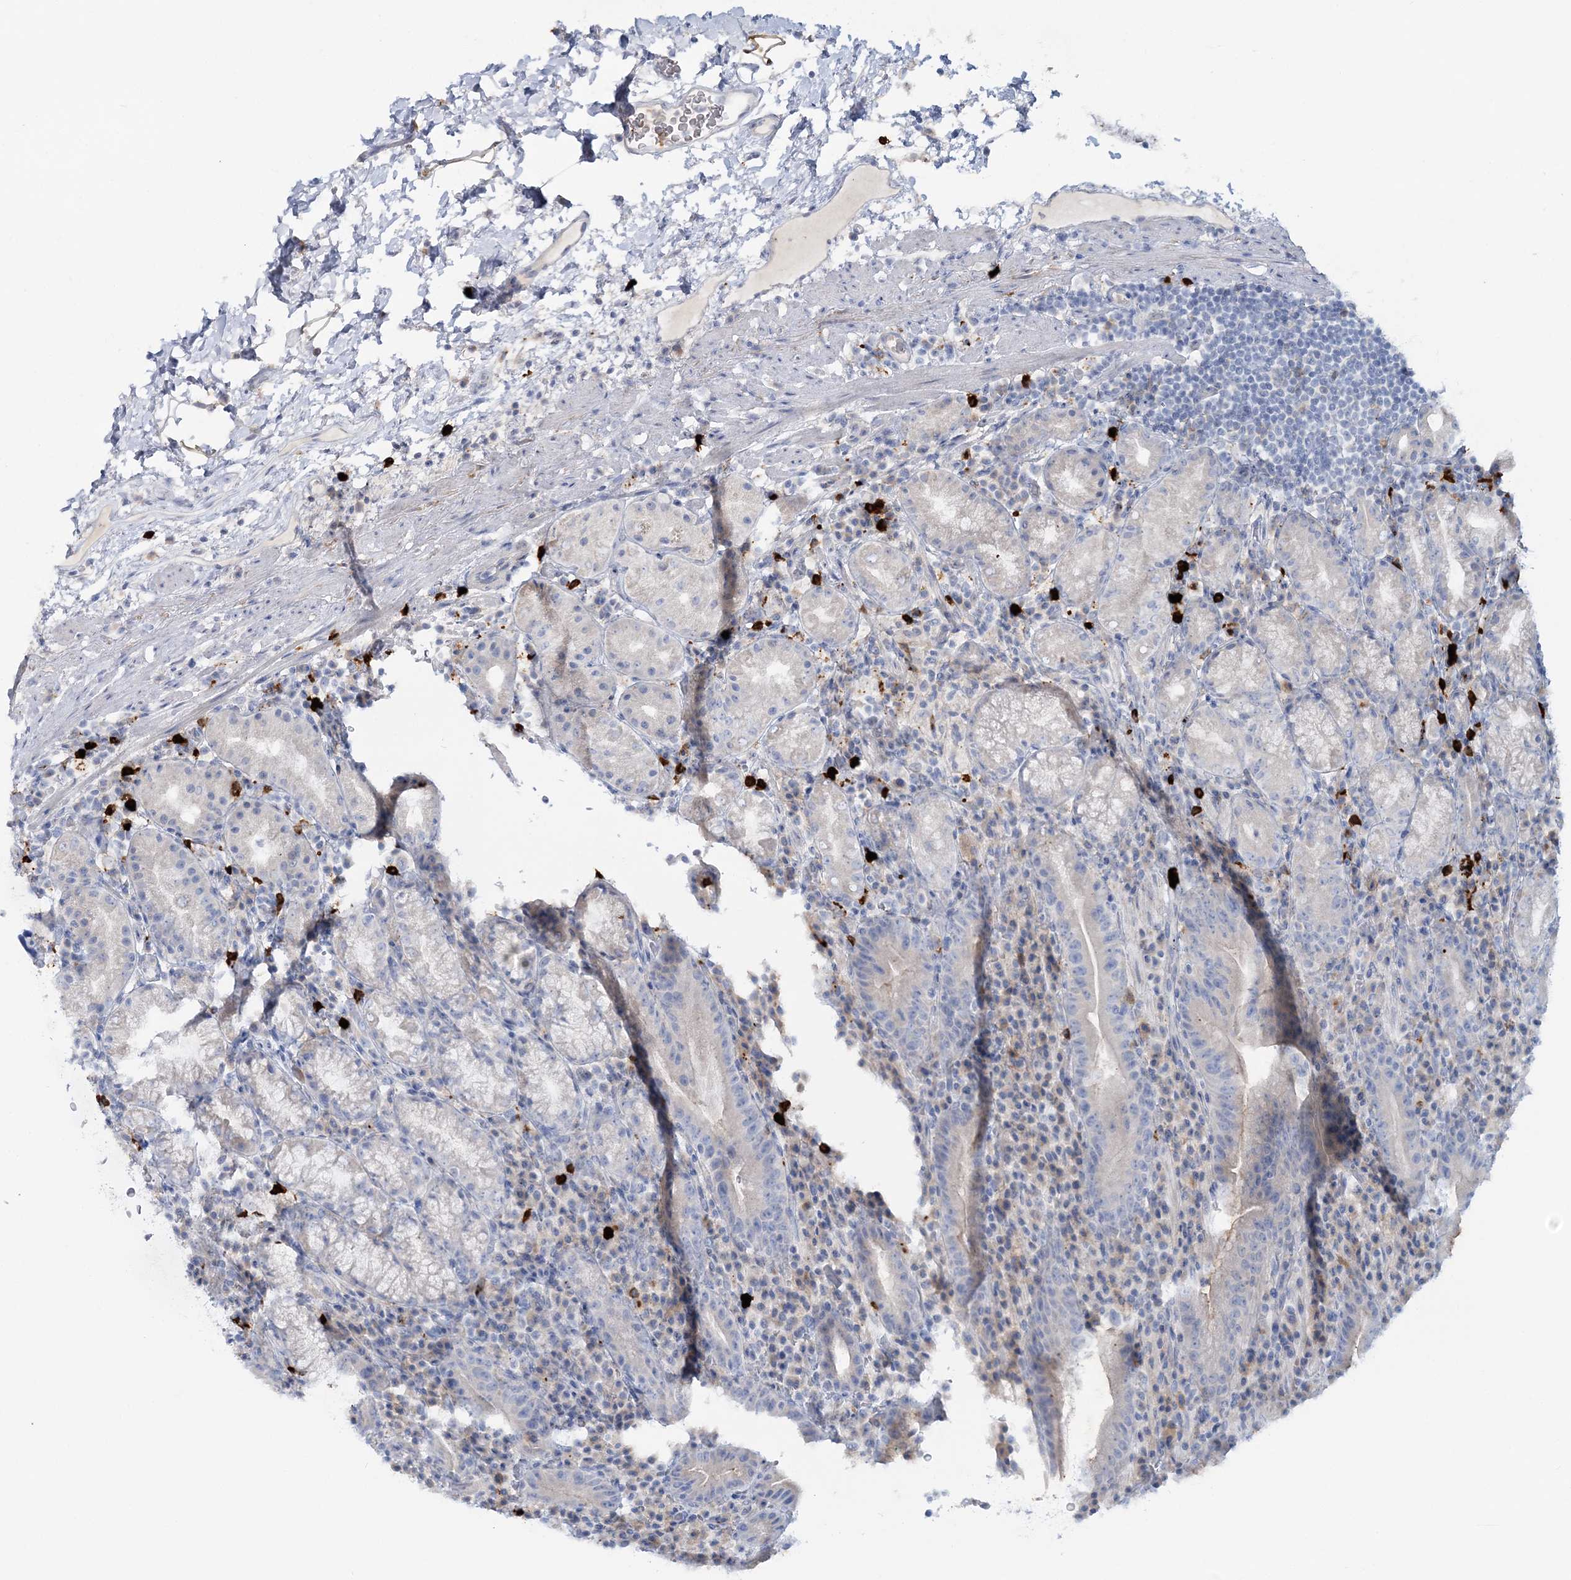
{"staining": {"intensity": "weak", "quantity": "<25%", "location": "cytoplasmic/membranous"}, "tissue": "stomach", "cell_type": "Glandular cells", "image_type": "normal", "snomed": [{"axis": "morphology", "description": "Normal tissue, NOS"}, {"axis": "morphology", "description": "Inflammation, NOS"}, {"axis": "topography", "description": "Stomach"}], "caption": "Immunohistochemistry image of normal stomach stained for a protein (brown), which displays no positivity in glandular cells.", "gene": "WDSUB1", "patient": {"sex": "male", "age": 79}}